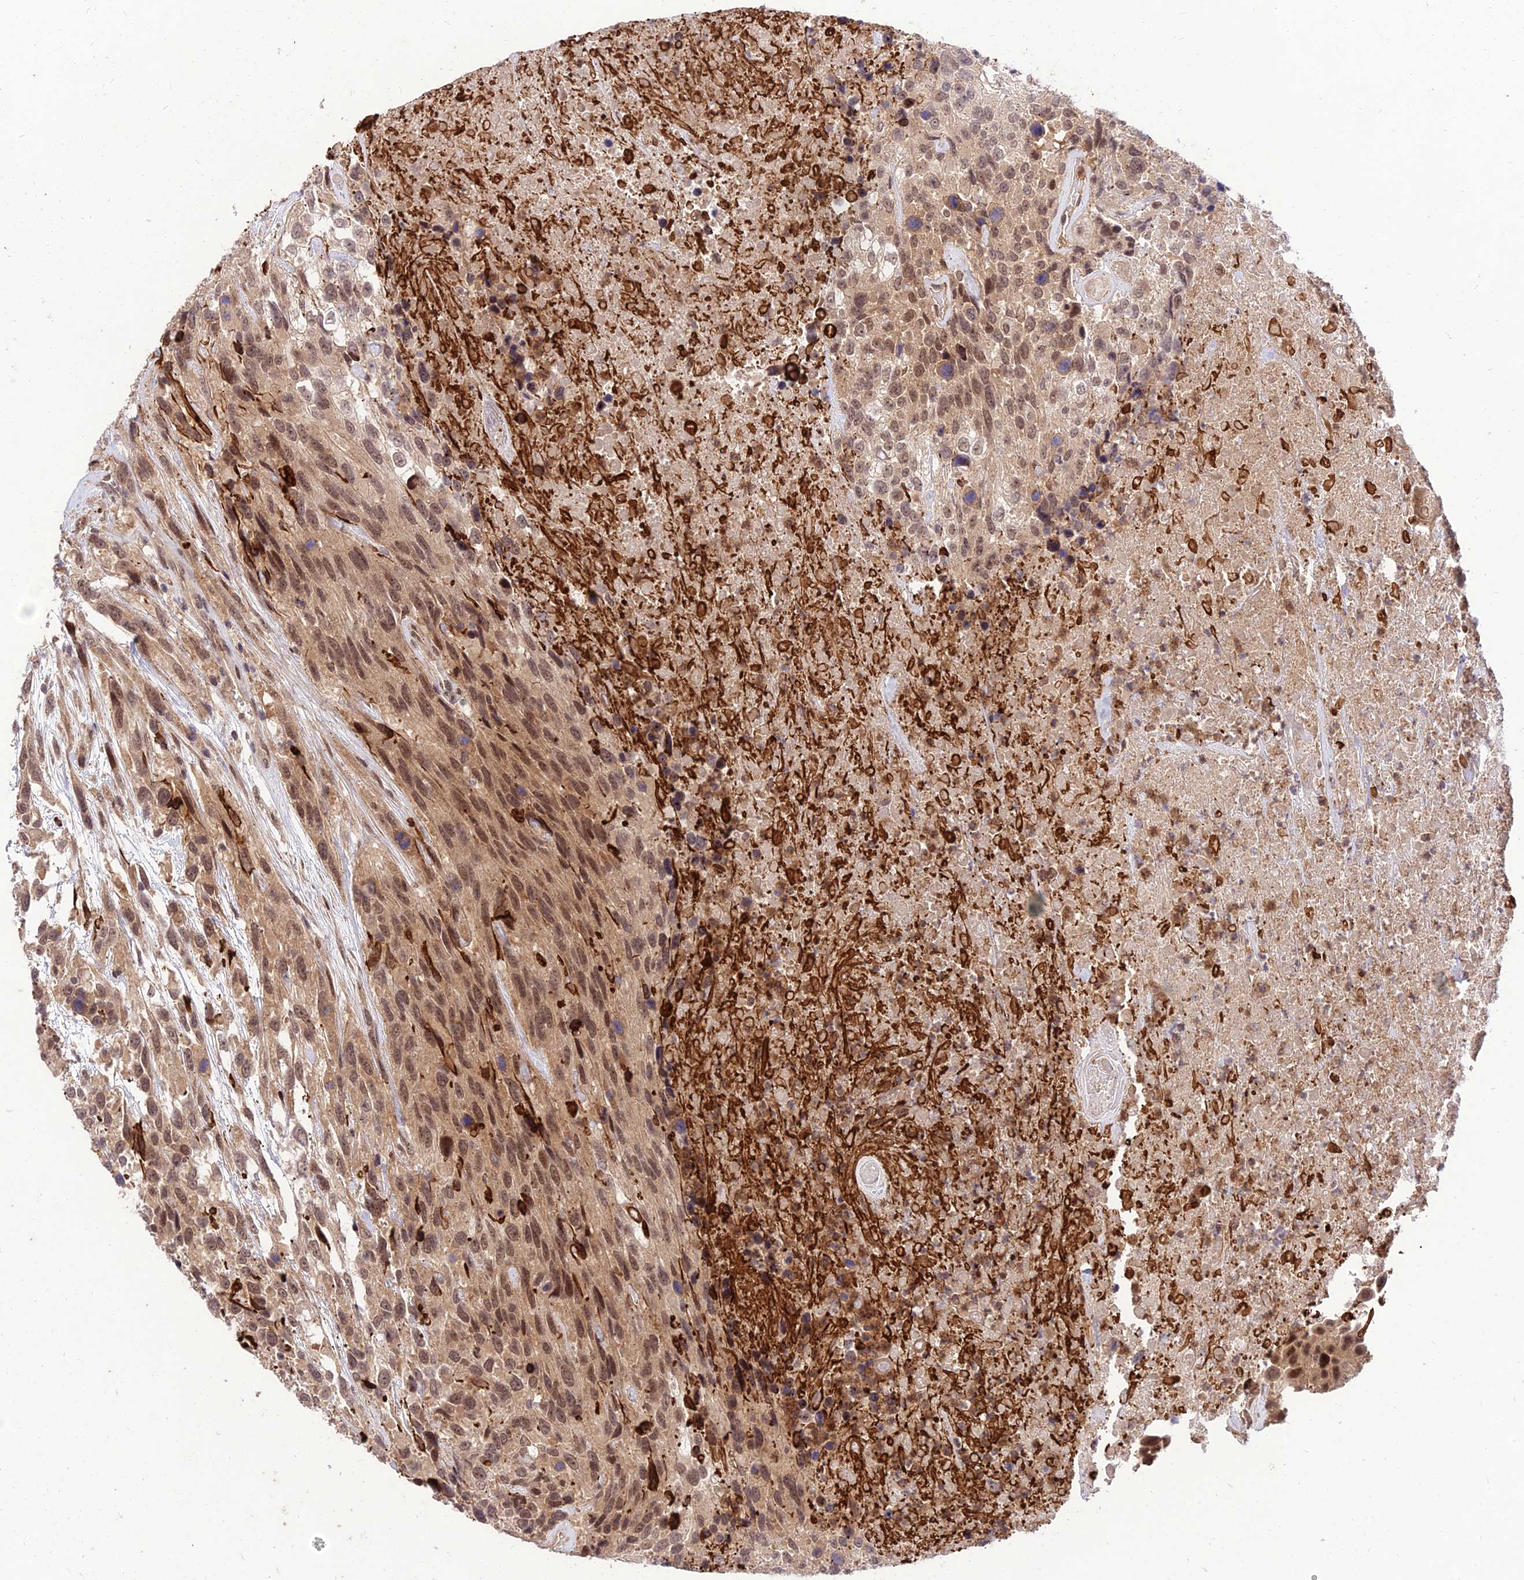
{"staining": {"intensity": "moderate", "quantity": ">75%", "location": "nuclear"}, "tissue": "urothelial cancer", "cell_type": "Tumor cells", "image_type": "cancer", "snomed": [{"axis": "morphology", "description": "Urothelial carcinoma, High grade"}, {"axis": "topography", "description": "Urinary bladder"}], "caption": "The photomicrograph exhibits staining of urothelial cancer, revealing moderate nuclear protein expression (brown color) within tumor cells. Using DAB (3,3'-diaminobenzidine) (brown) and hematoxylin (blue) stains, captured at high magnification using brightfield microscopy.", "gene": "ZNF85", "patient": {"sex": "female", "age": 70}}